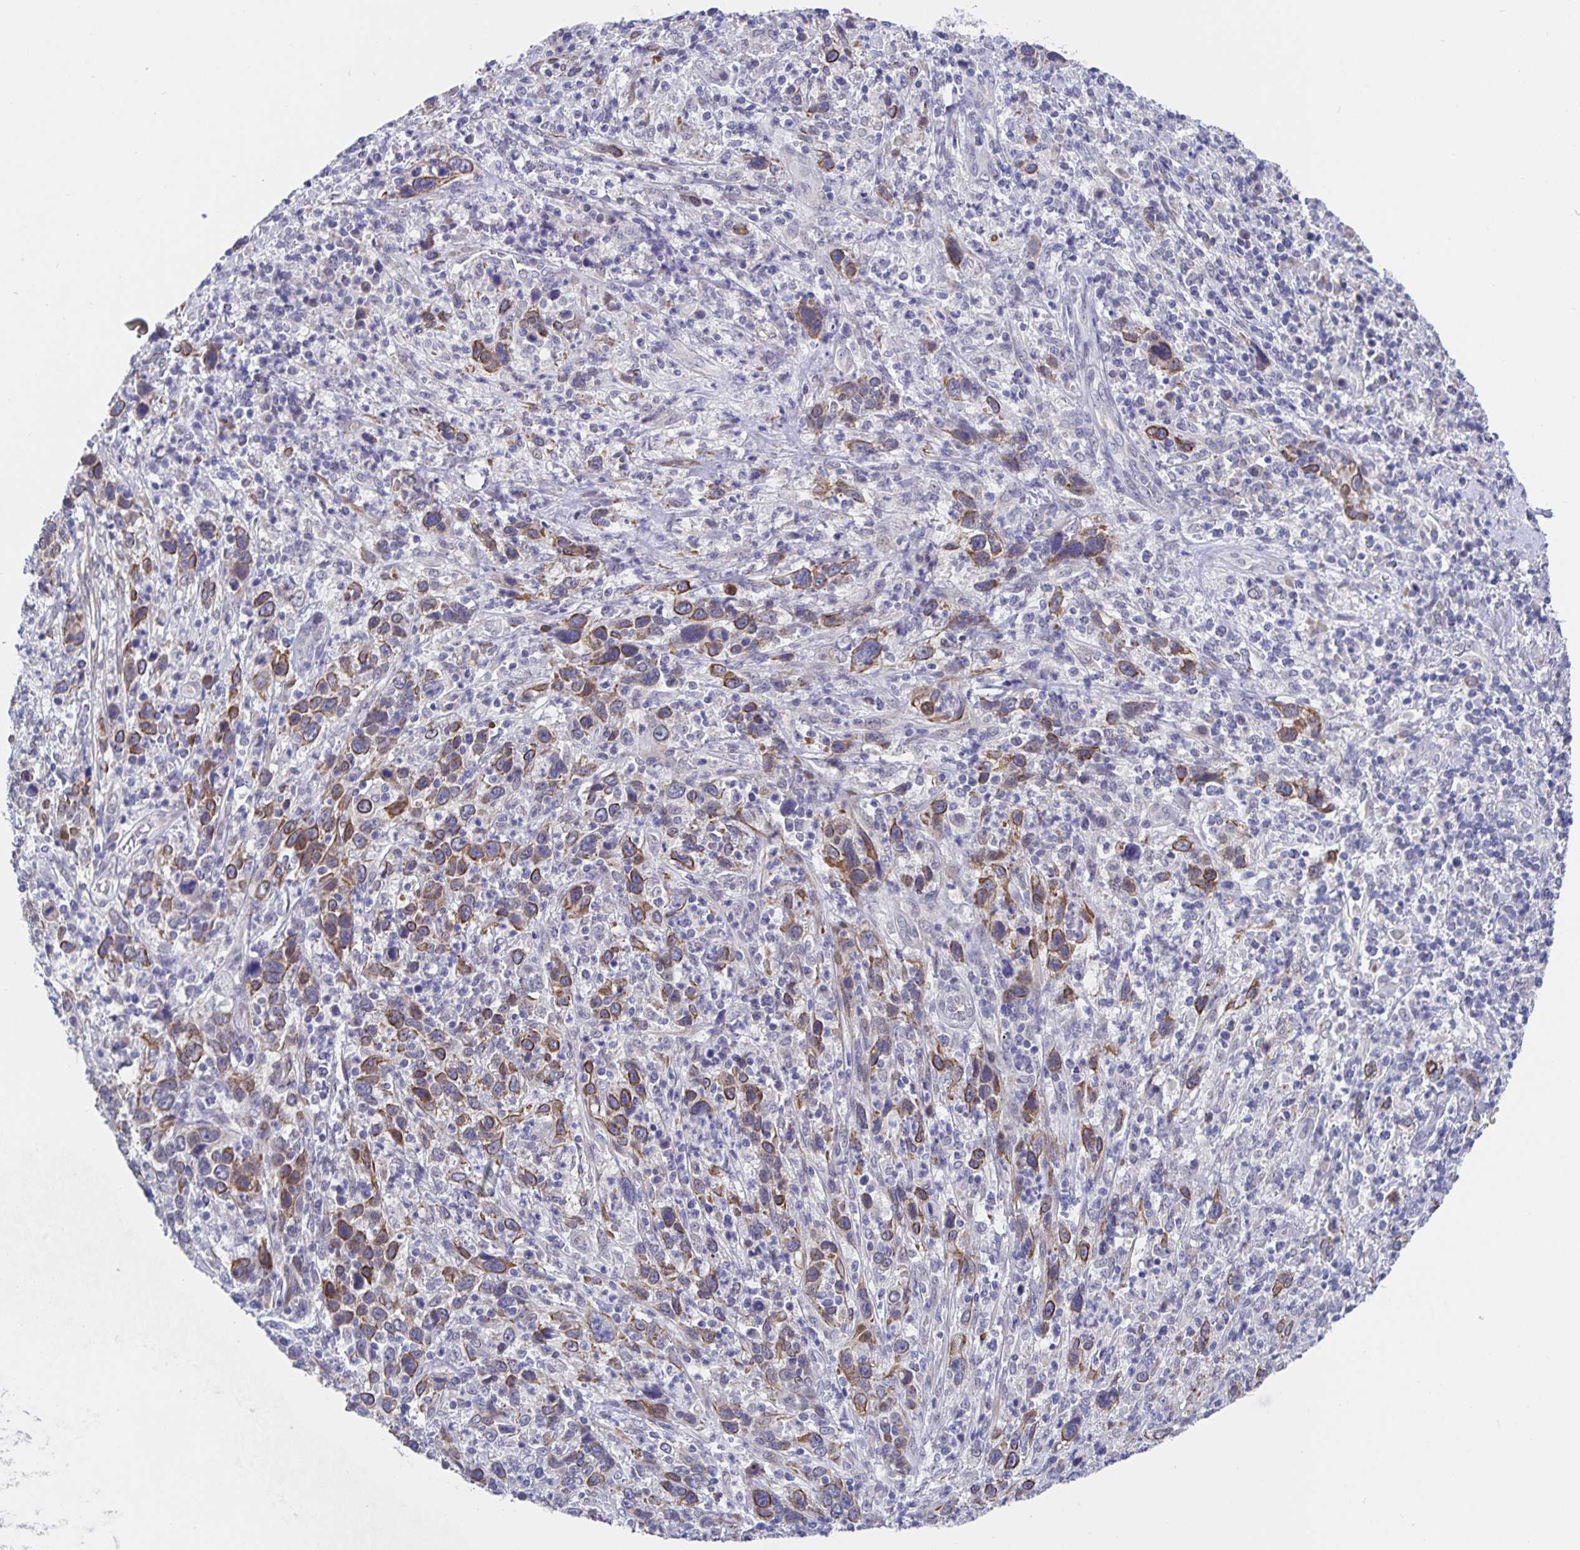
{"staining": {"intensity": "moderate", "quantity": ">75%", "location": "cytoplasmic/membranous"}, "tissue": "cervical cancer", "cell_type": "Tumor cells", "image_type": "cancer", "snomed": [{"axis": "morphology", "description": "Squamous cell carcinoma, NOS"}, {"axis": "topography", "description": "Cervix"}], "caption": "A histopathology image of cervical squamous cell carcinoma stained for a protein shows moderate cytoplasmic/membranous brown staining in tumor cells.", "gene": "ZIK1", "patient": {"sex": "female", "age": 46}}